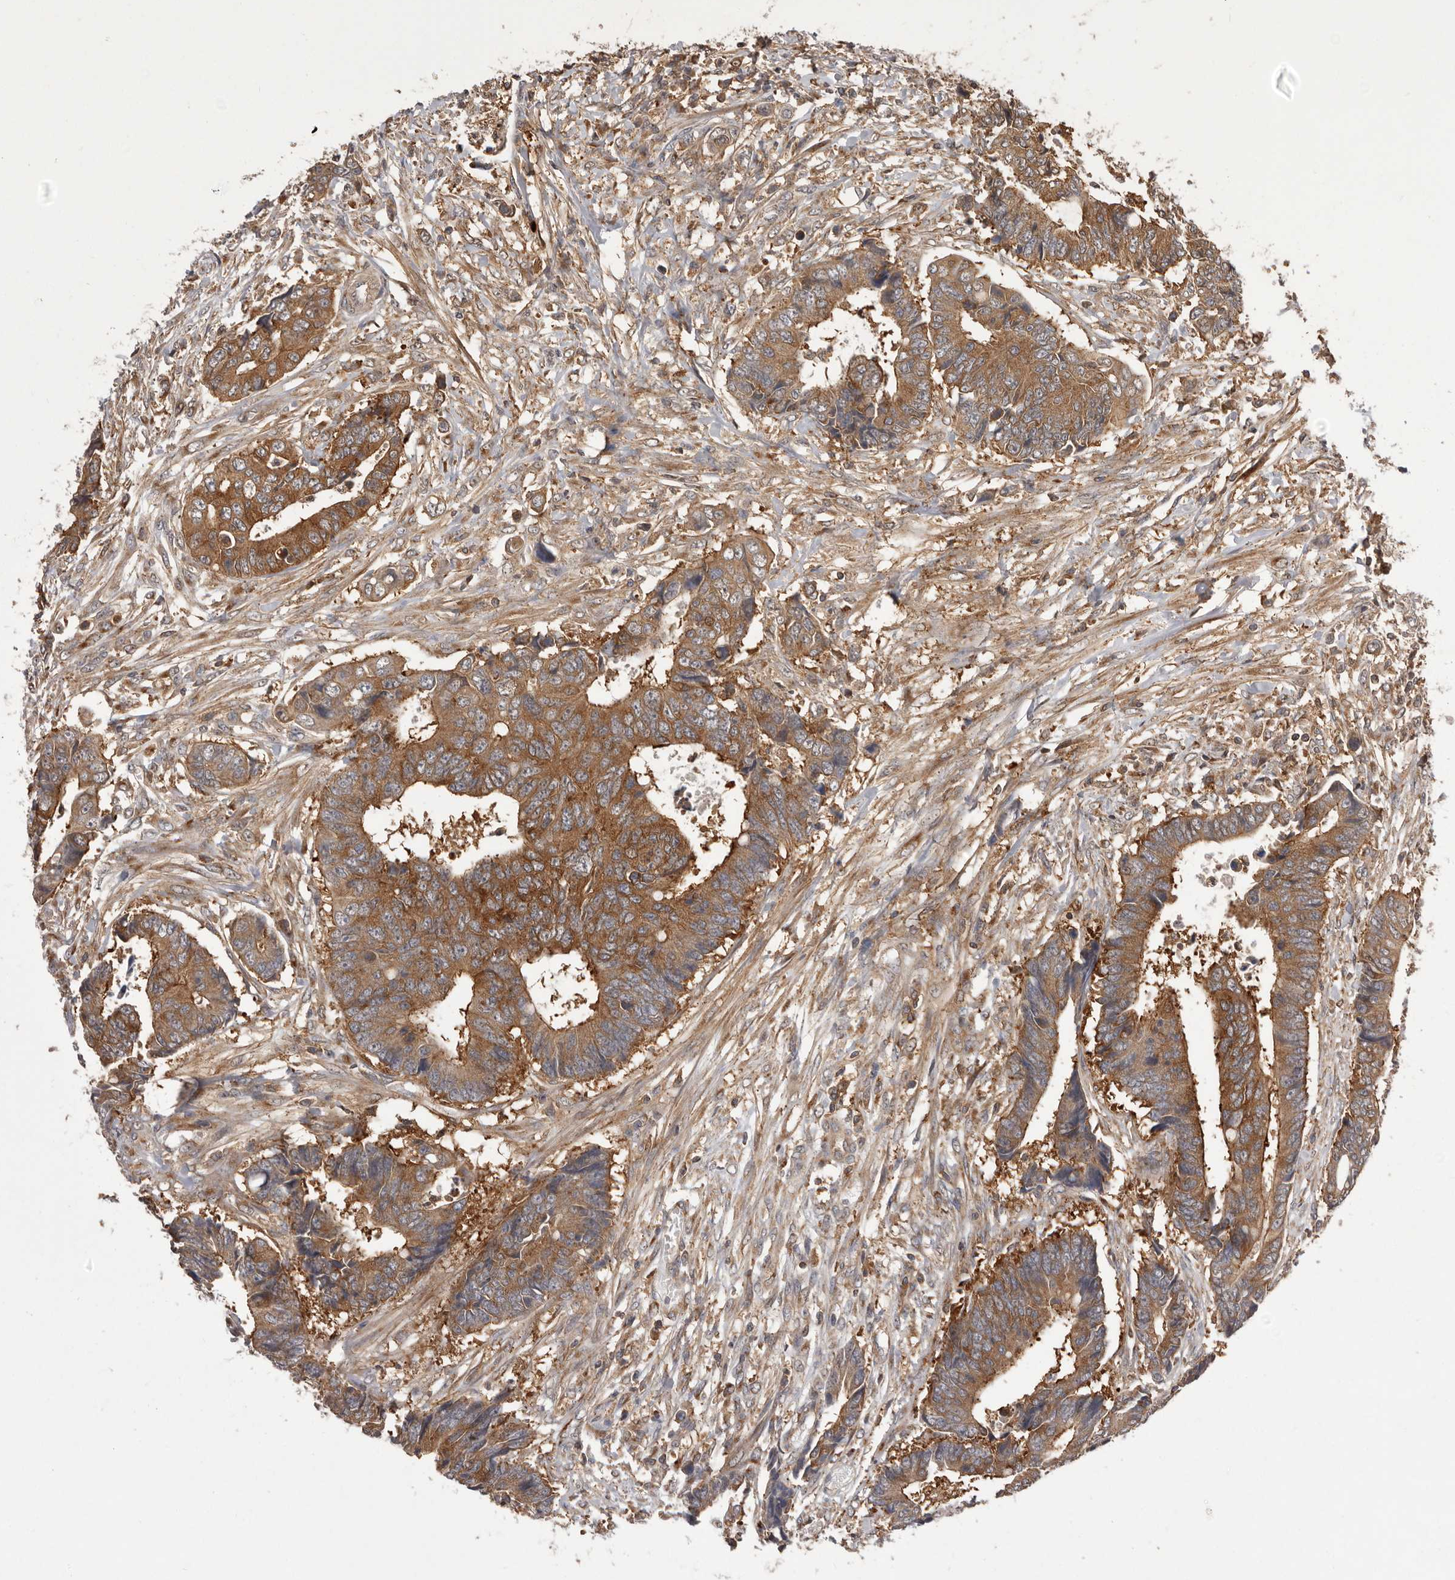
{"staining": {"intensity": "moderate", "quantity": ">75%", "location": "cytoplasmic/membranous"}, "tissue": "colorectal cancer", "cell_type": "Tumor cells", "image_type": "cancer", "snomed": [{"axis": "morphology", "description": "Adenocarcinoma, NOS"}, {"axis": "topography", "description": "Rectum"}], "caption": "Colorectal adenocarcinoma stained with DAB (3,3'-diaminobenzidine) immunohistochemistry (IHC) shows medium levels of moderate cytoplasmic/membranous staining in approximately >75% of tumor cells.", "gene": "SLC22A3", "patient": {"sex": "male", "age": 84}}